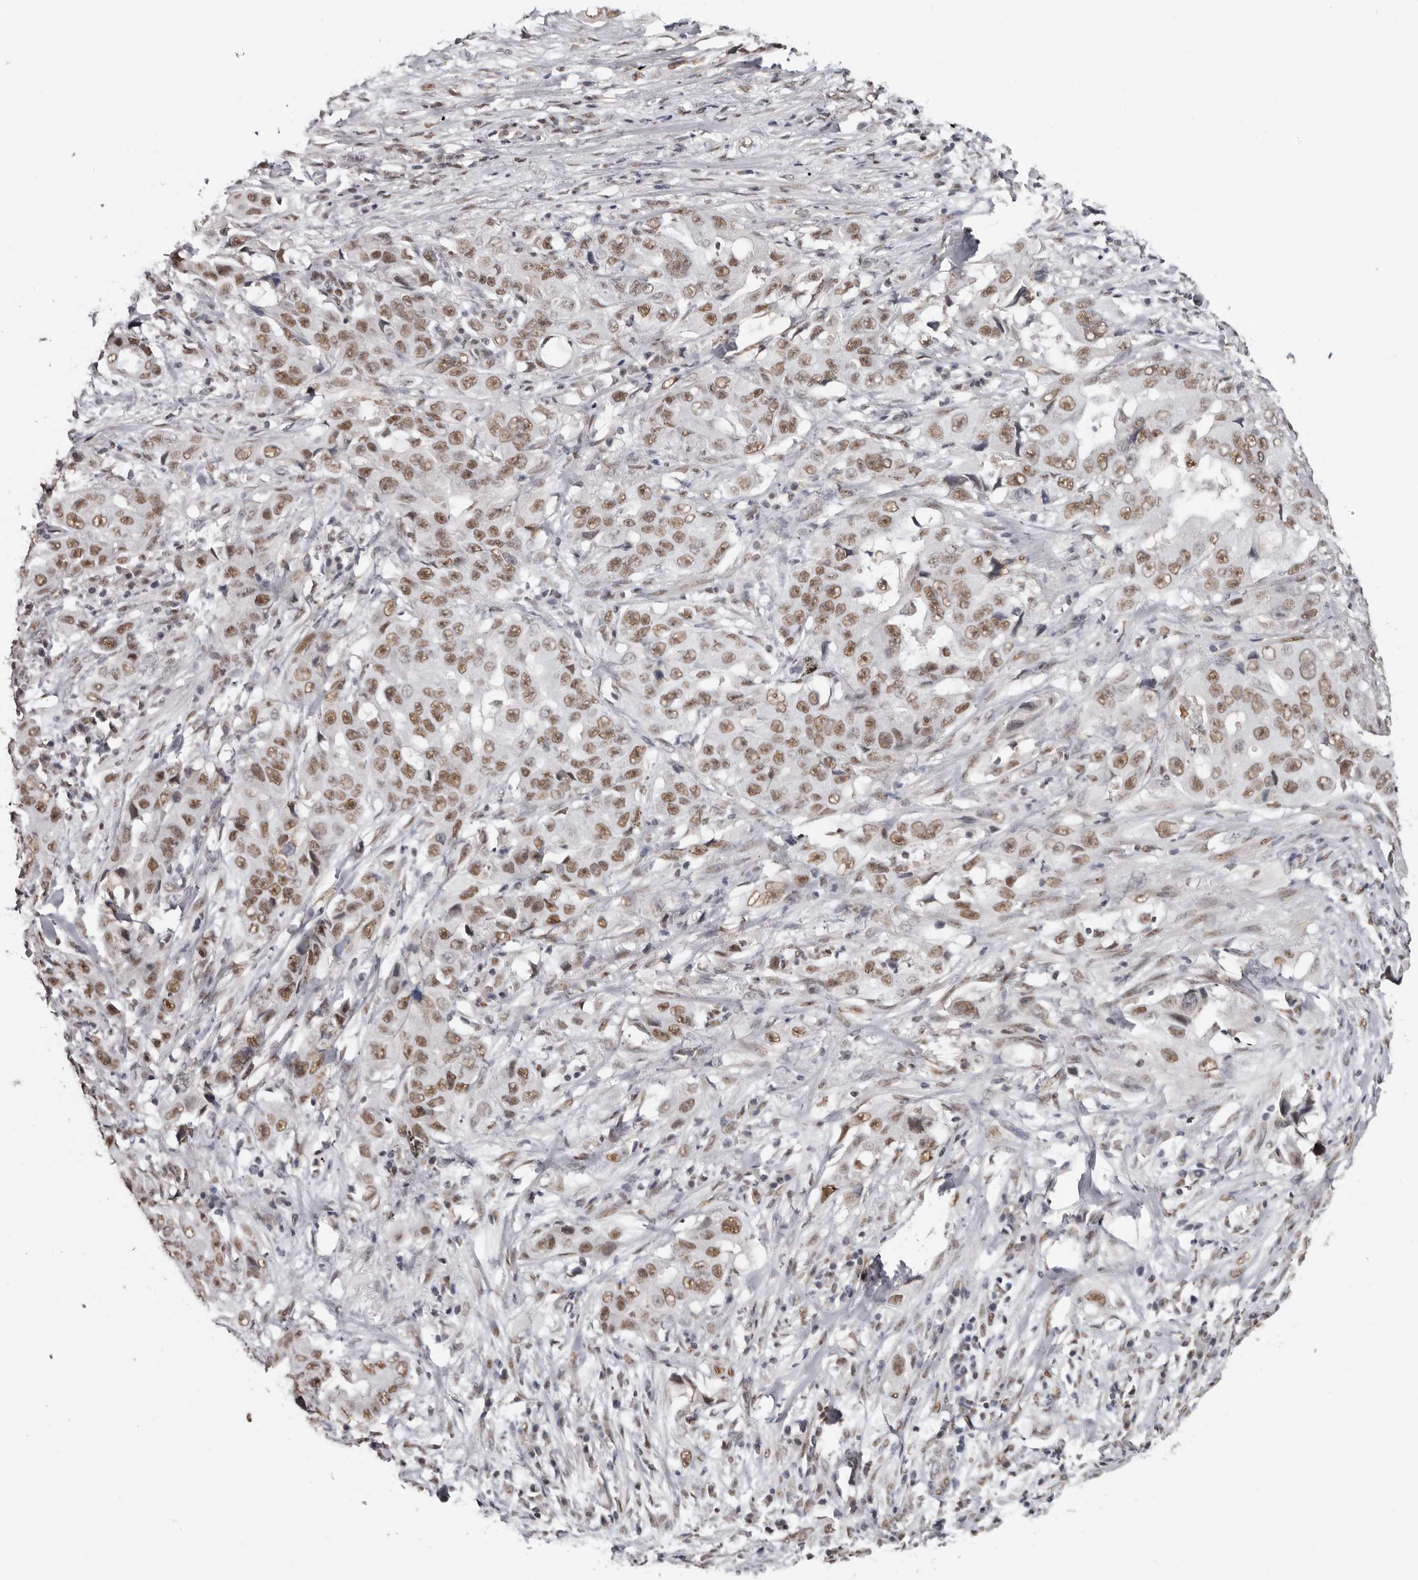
{"staining": {"intensity": "moderate", "quantity": ">75%", "location": "nuclear"}, "tissue": "lung cancer", "cell_type": "Tumor cells", "image_type": "cancer", "snomed": [{"axis": "morphology", "description": "Adenocarcinoma, NOS"}, {"axis": "topography", "description": "Lung"}], "caption": "Lung cancer (adenocarcinoma) stained with IHC displays moderate nuclear staining in about >75% of tumor cells.", "gene": "SCAF4", "patient": {"sex": "female", "age": 51}}